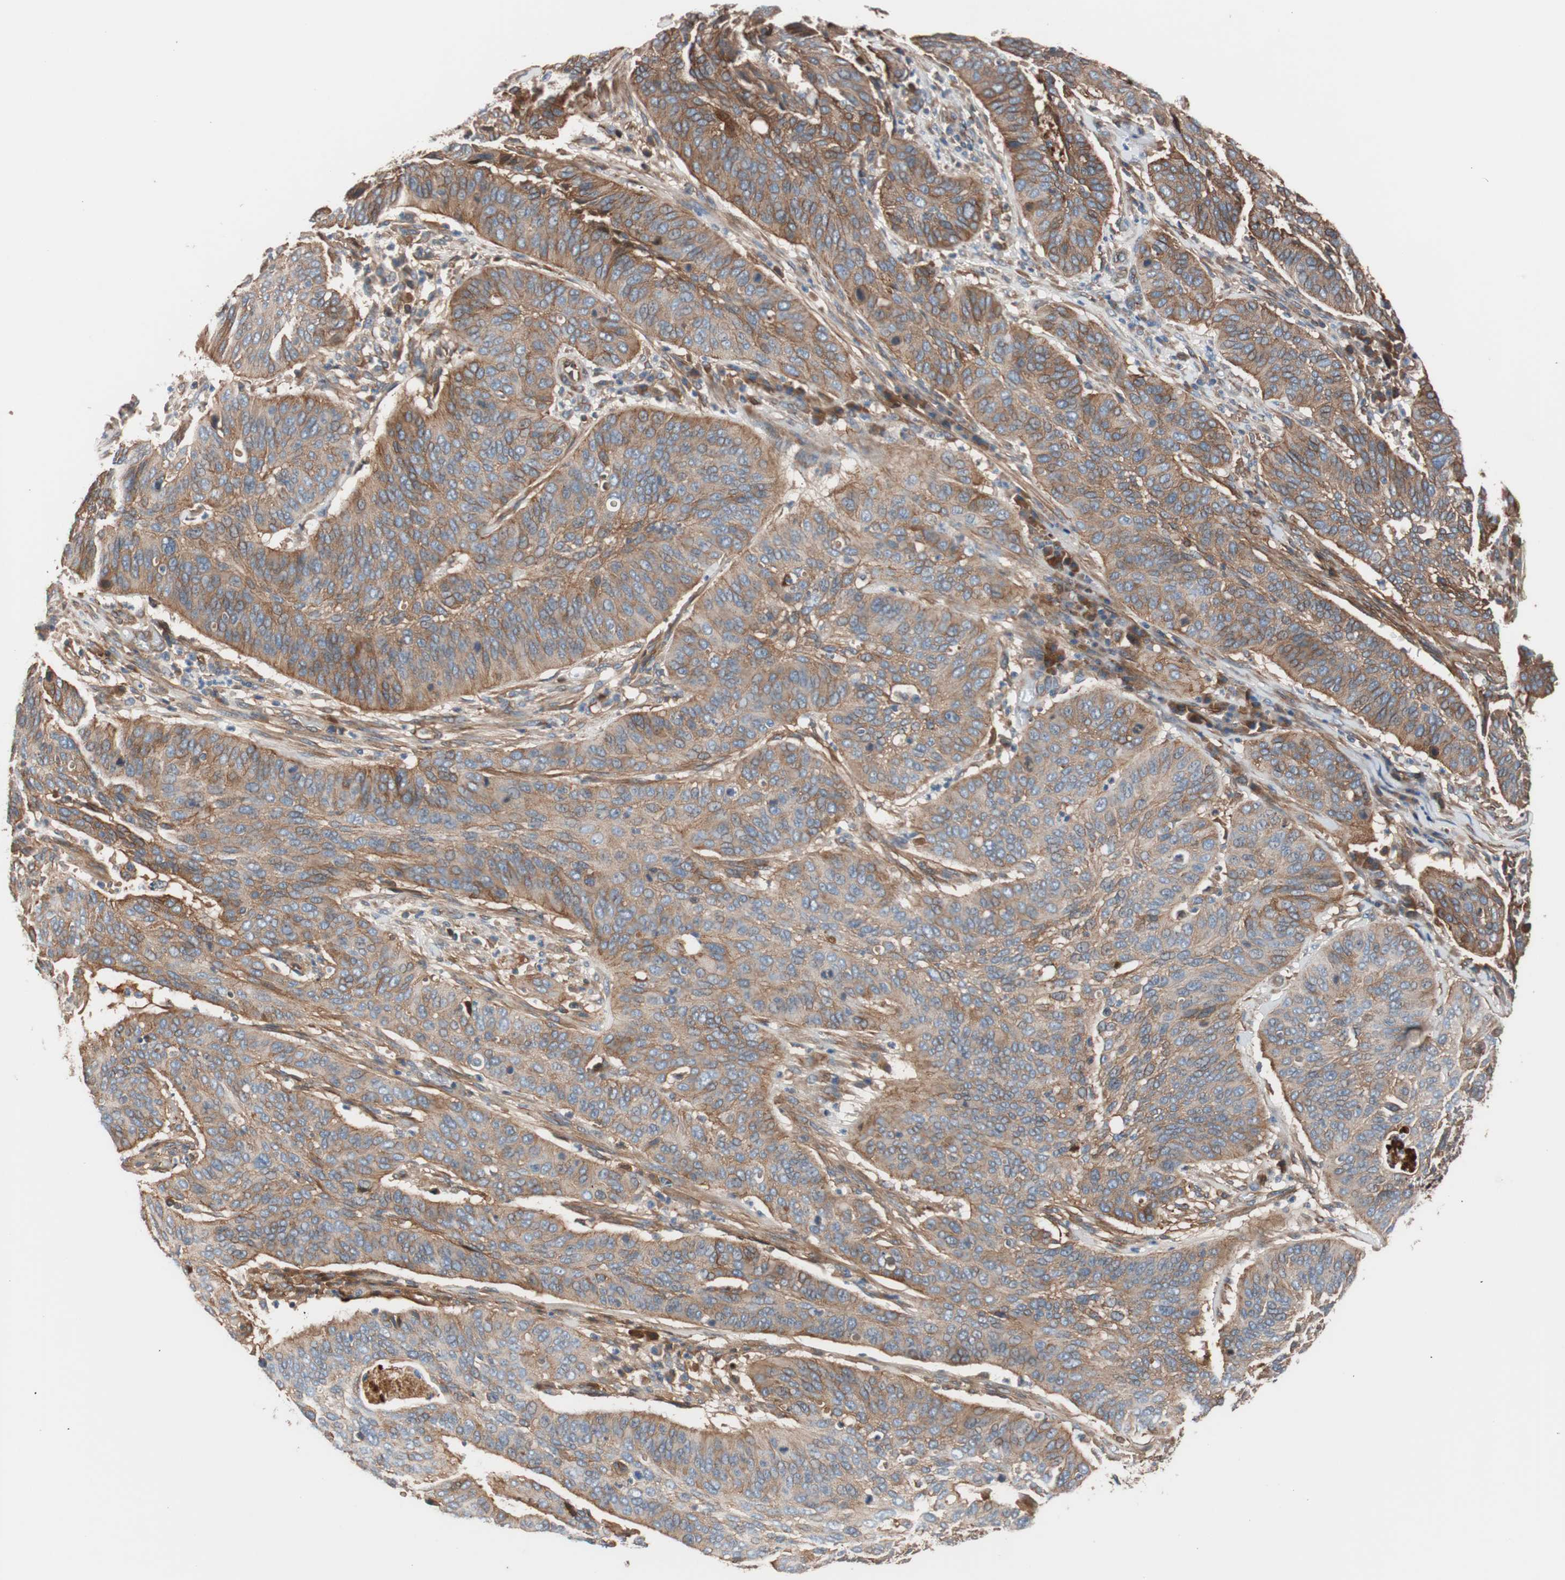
{"staining": {"intensity": "moderate", "quantity": ">75%", "location": "cytoplasmic/membranous"}, "tissue": "cervical cancer", "cell_type": "Tumor cells", "image_type": "cancer", "snomed": [{"axis": "morphology", "description": "Squamous cell carcinoma, NOS"}, {"axis": "topography", "description": "Cervix"}], "caption": "Squamous cell carcinoma (cervical) stained with immunohistochemistry (IHC) shows moderate cytoplasmic/membranous staining in approximately >75% of tumor cells. The staining was performed using DAB, with brown indicating positive protein expression. Nuclei are stained blue with hematoxylin.", "gene": "SPINT1", "patient": {"sex": "female", "age": 39}}